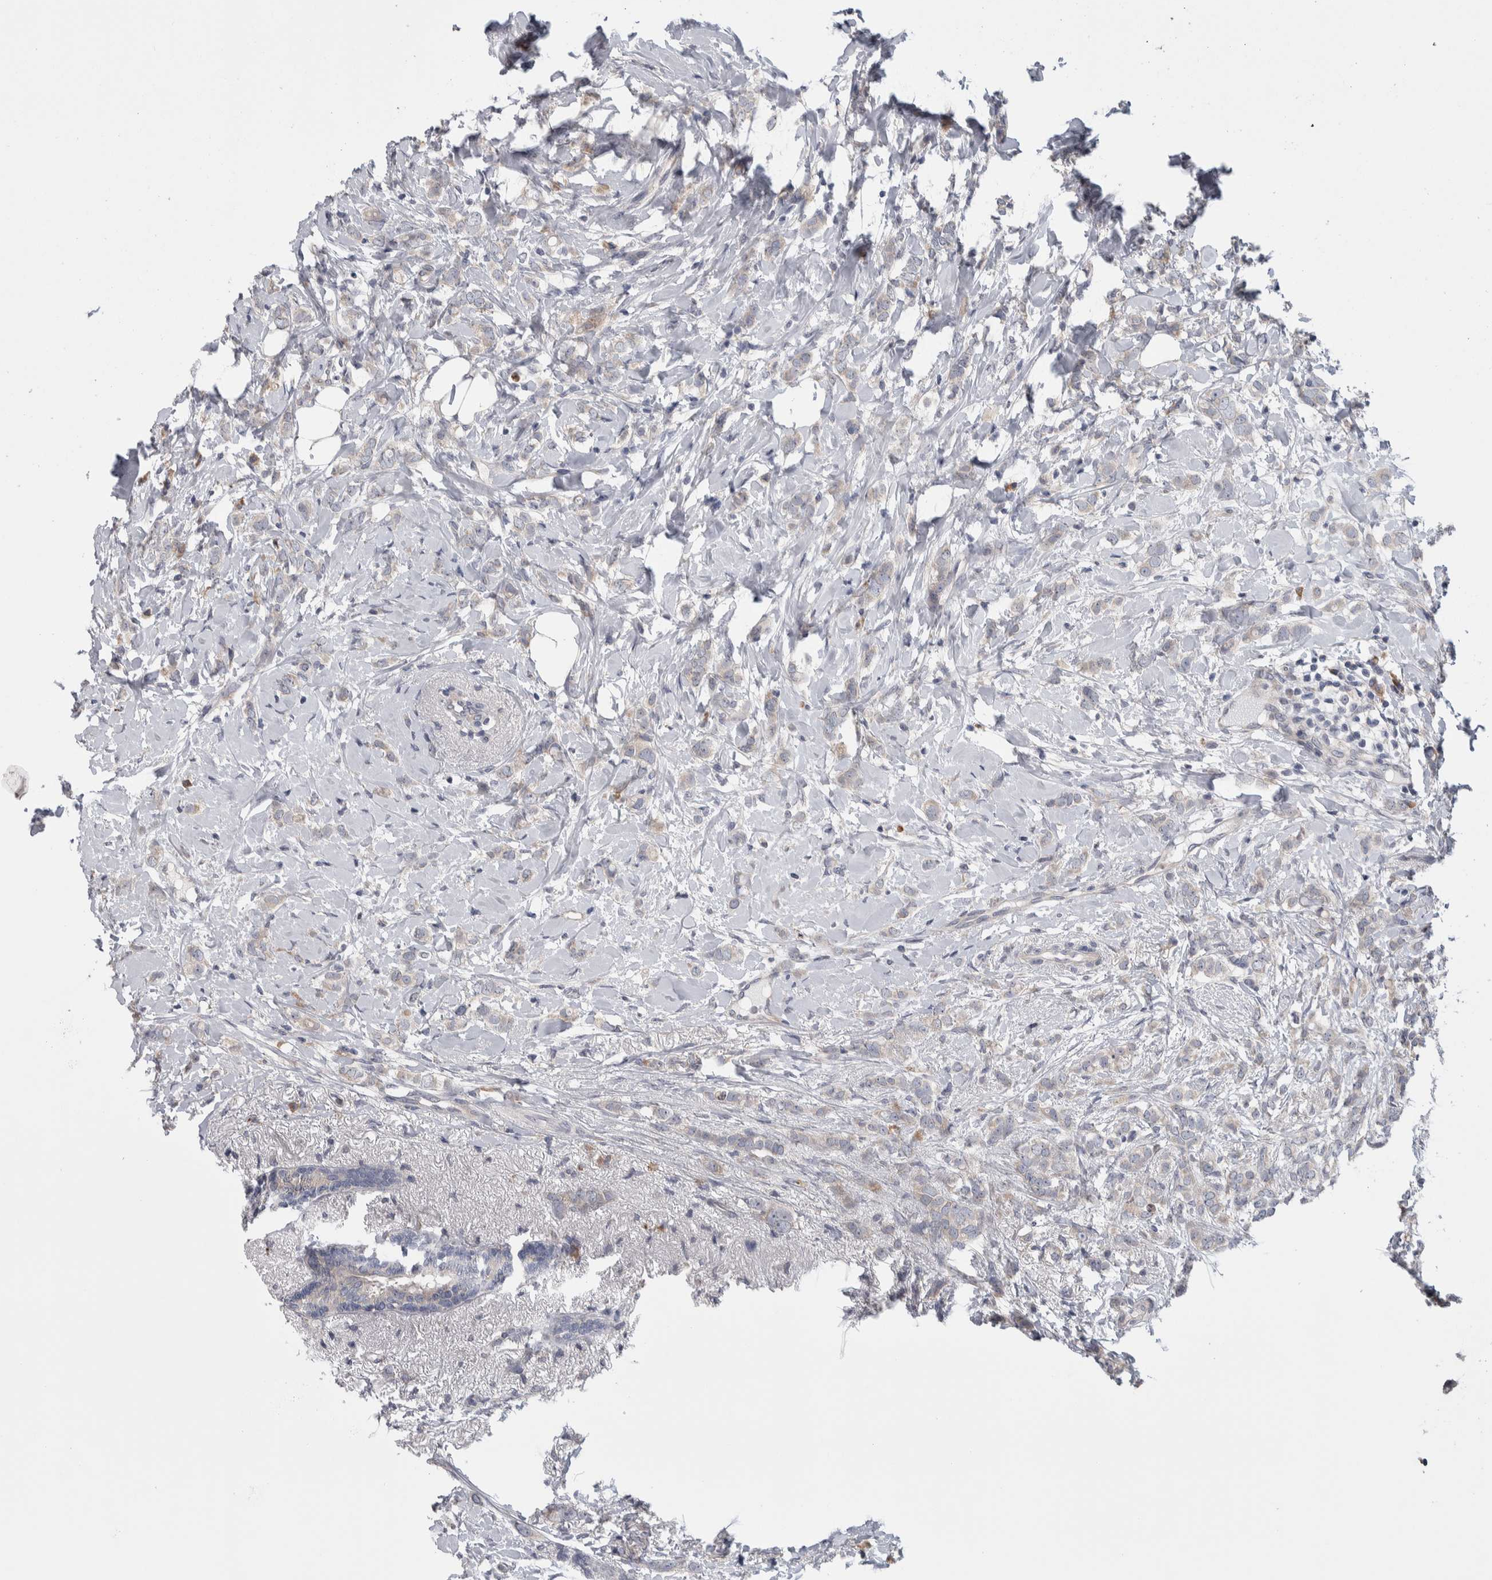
{"staining": {"intensity": "weak", "quantity": "25%-75%", "location": "cytoplasmic/membranous"}, "tissue": "breast cancer", "cell_type": "Tumor cells", "image_type": "cancer", "snomed": [{"axis": "morphology", "description": "Normal tissue, NOS"}, {"axis": "morphology", "description": "Lobular carcinoma"}, {"axis": "topography", "description": "Breast"}], "caption": "Human breast lobular carcinoma stained with a protein marker displays weak staining in tumor cells.", "gene": "IBTK", "patient": {"sex": "female", "age": 47}}